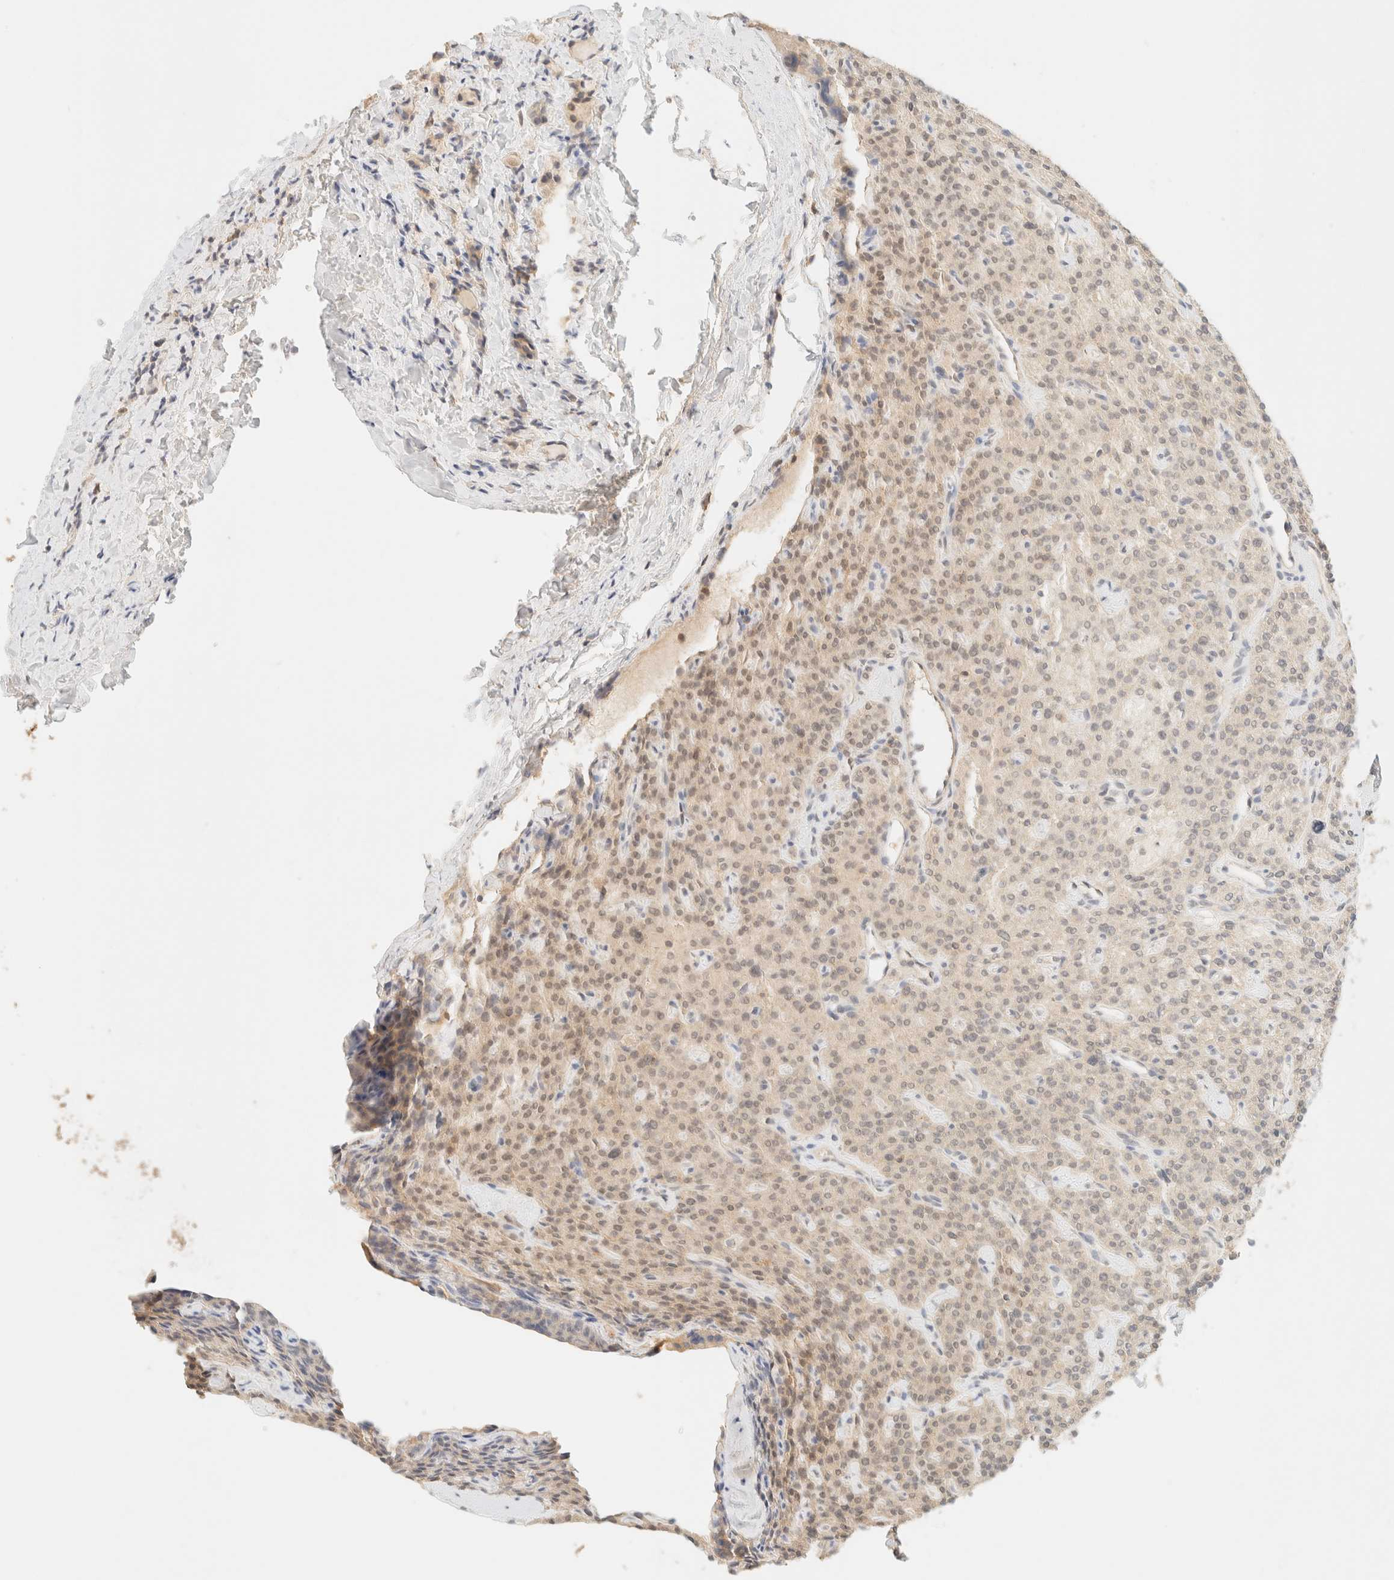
{"staining": {"intensity": "weak", "quantity": "25%-75%", "location": "nuclear"}, "tissue": "parathyroid gland", "cell_type": "Glandular cells", "image_type": "normal", "snomed": [{"axis": "morphology", "description": "Normal tissue, NOS"}, {"axis": "topography", "description": "Parathyroid gland"}], "caption": "Glandular cells exhibit weak nuclear positivity in about 25%-75% of cells in benign parathyroid gland. Ihc stains the protein in brown and the nuclei are stained blue.", "gene": "TIMD4", "patient": {"sex": "male", "age": 46}}